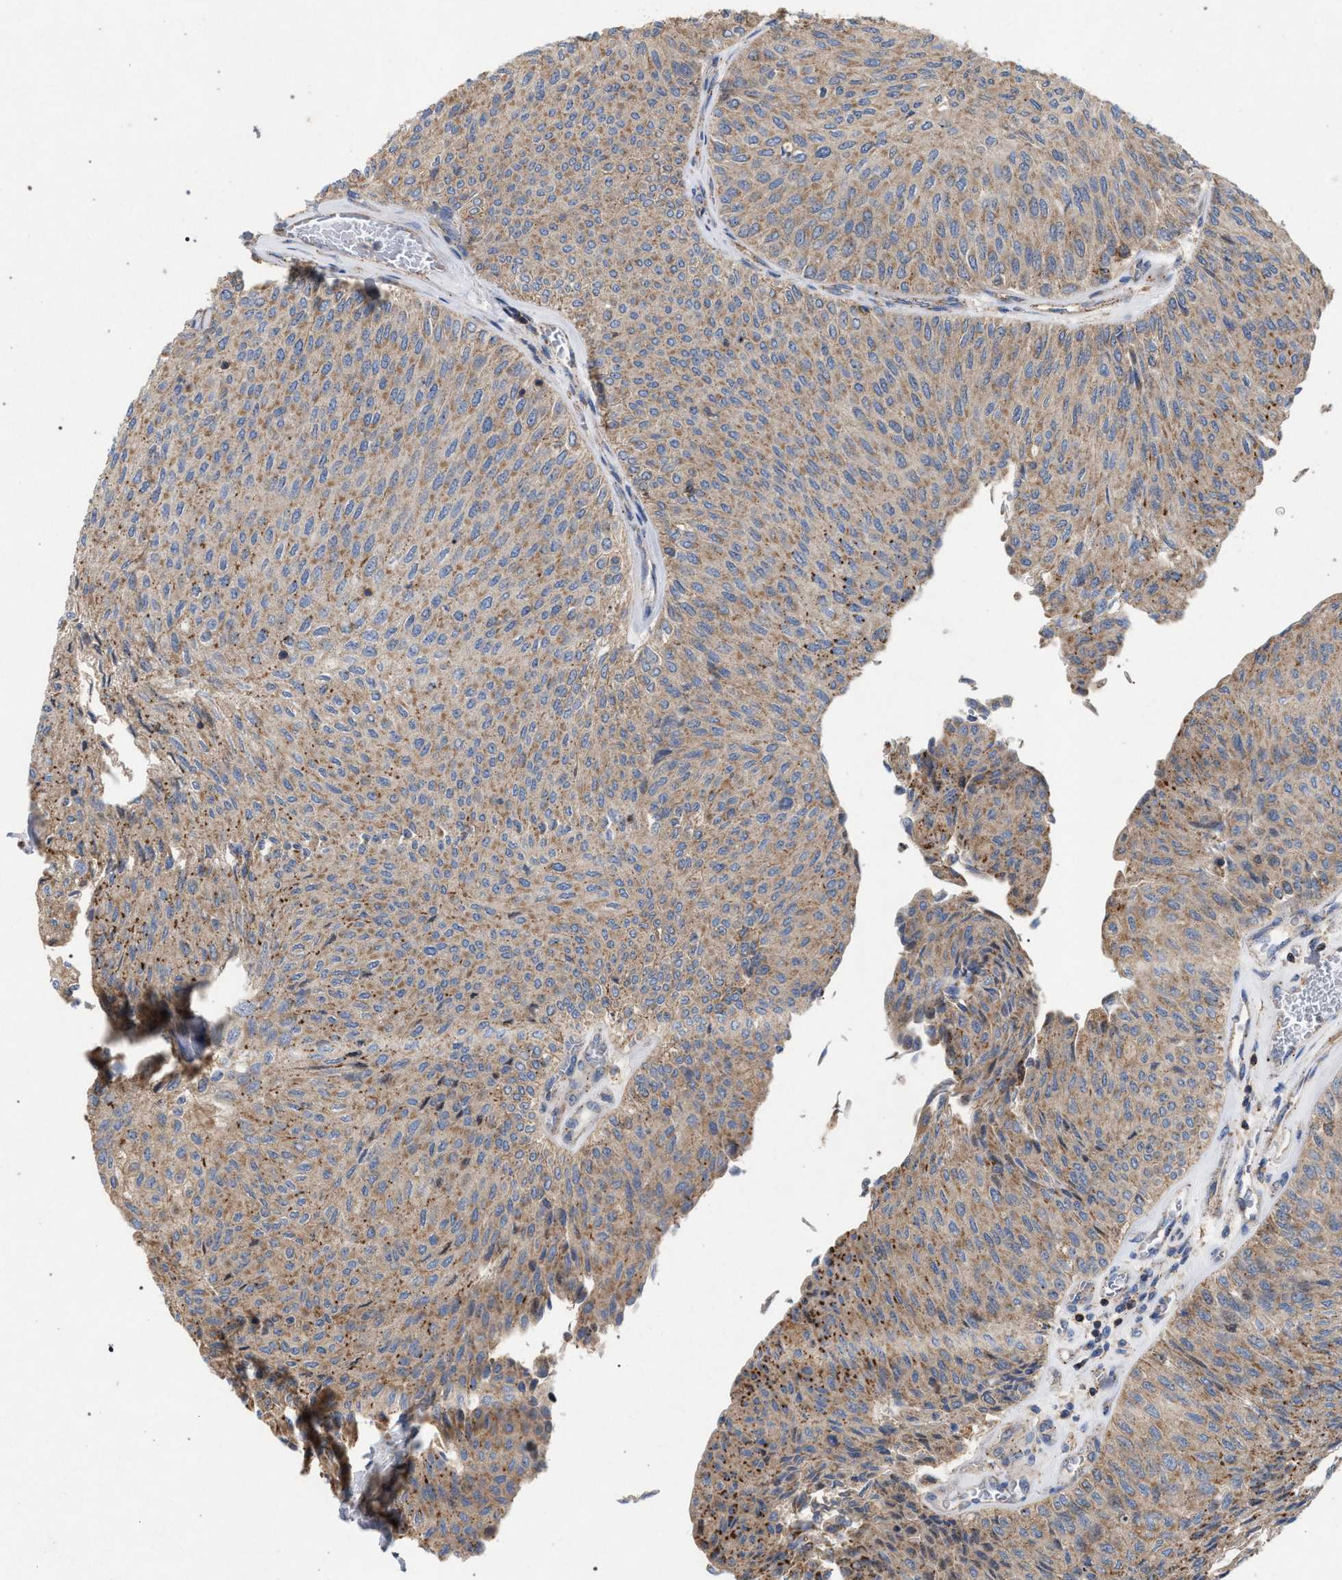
{"staining": {"intensity": "moderate", "quantity": ">75%", "location": "cytoplasmic/membranous"}, "tissue": "urothelial cancer", "cell_type": "Tumor cells", "image_type": "cancer", "snomed": [{"axis": "morphology", "description": "Urothelial carcinoma, Low grade"}, {"axis": "topography", "description": "Urinary bladder"}], "caption": "Protein expression analysis of urothelial carcinoma (low-grade) exhibits moderate cytoplasmic/membranous expression in about >75% of tumor cells. (IHC, brightfield microscopy, high magnification).", "gene": "VPS13A", "patient": {"sex": "male", "age": 78}}